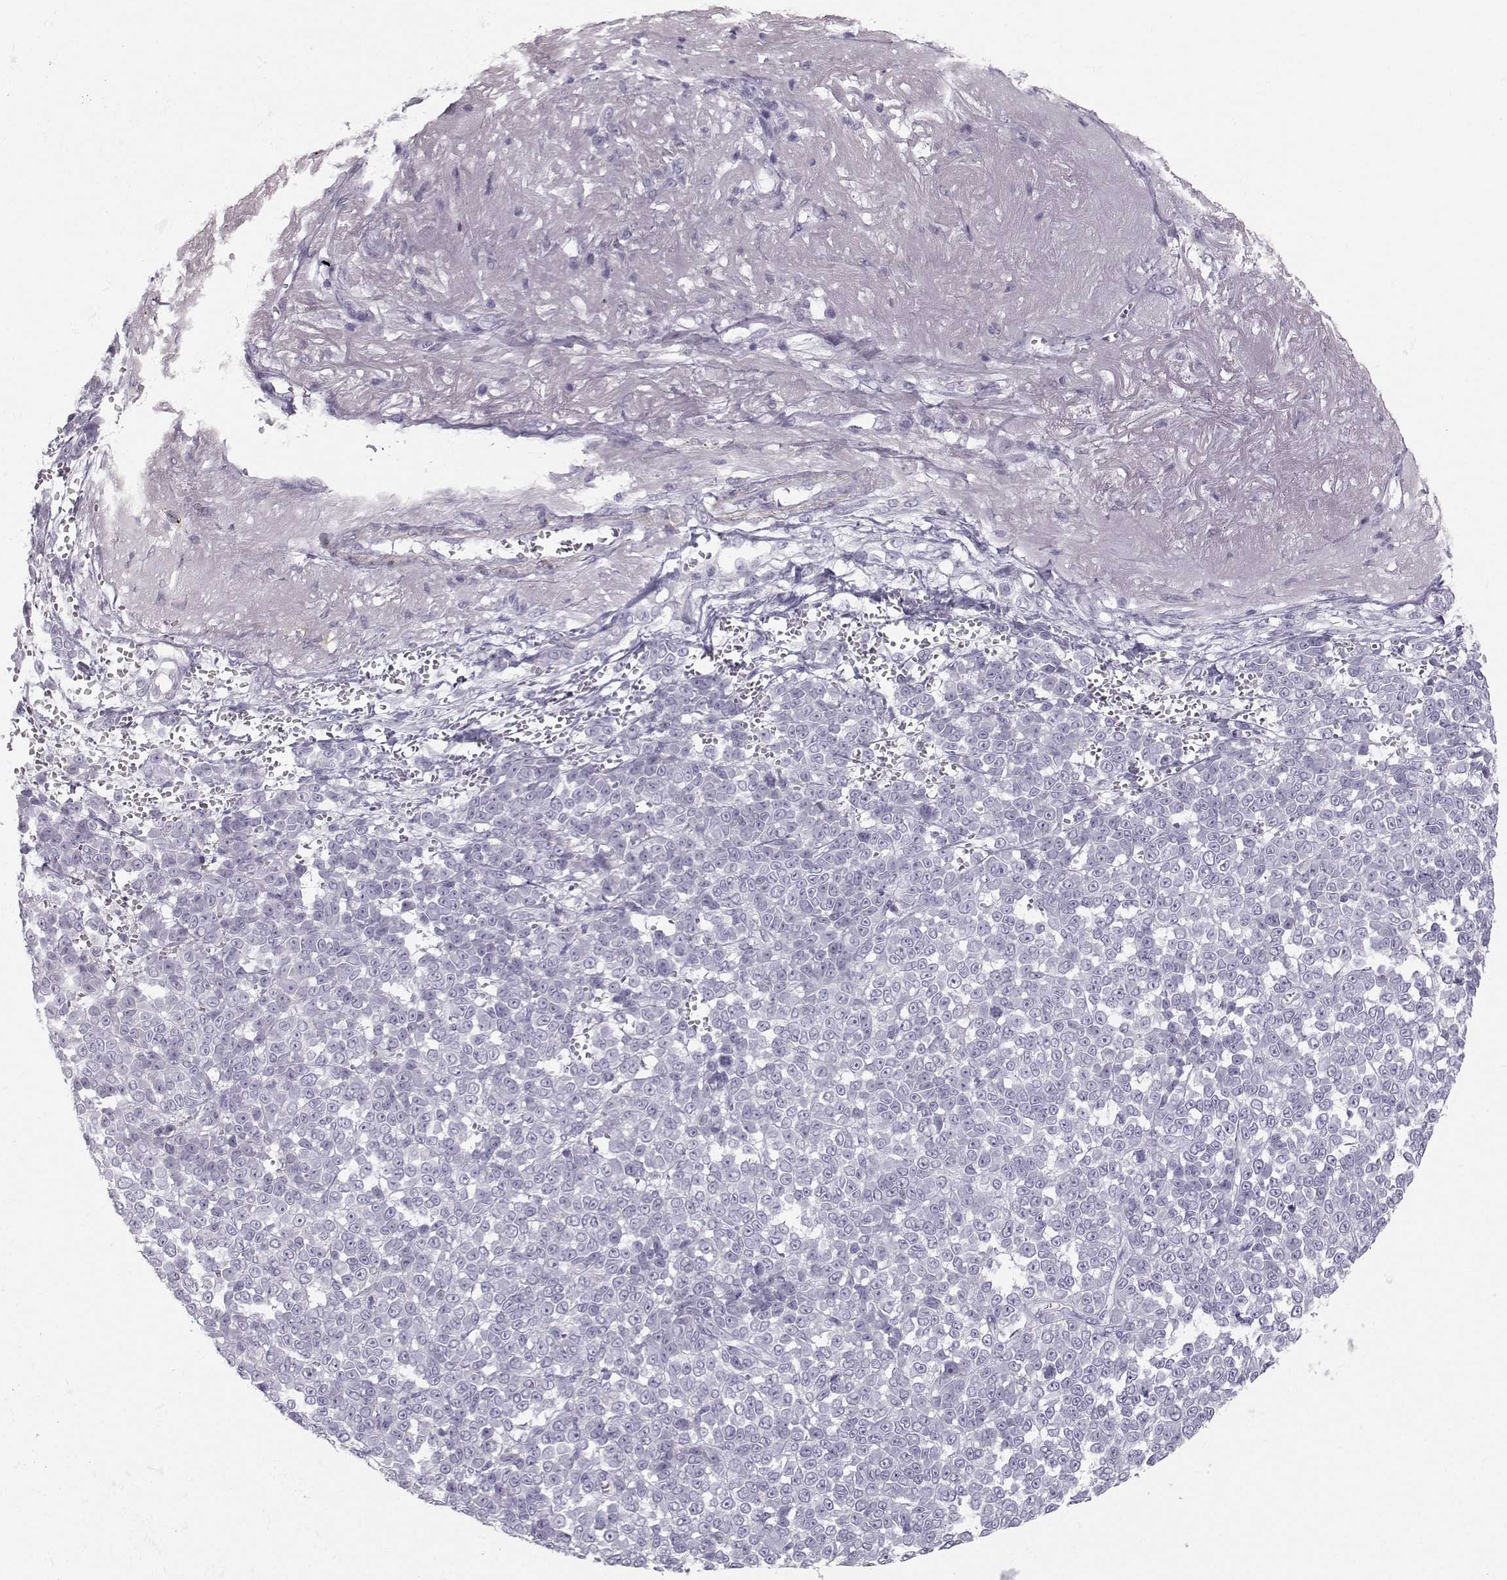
{"staining": {"intensity": "negative", "quantity": "none", "location": "none"}, "tissue": "melanoma", "cell_type": "Tumor cells", "image_type": "cancer", "snomed": [{"axis": "morphology", "description": "Malignant melanoma, NOS"}, {"axis": "topography", "description": "Skin"}], "caption": "Melanoma was stained to show a protein in brown. There is no significant staining in tumor cells.", "gene": "CASR", "patient": {"sex": "female", "age": 95}}